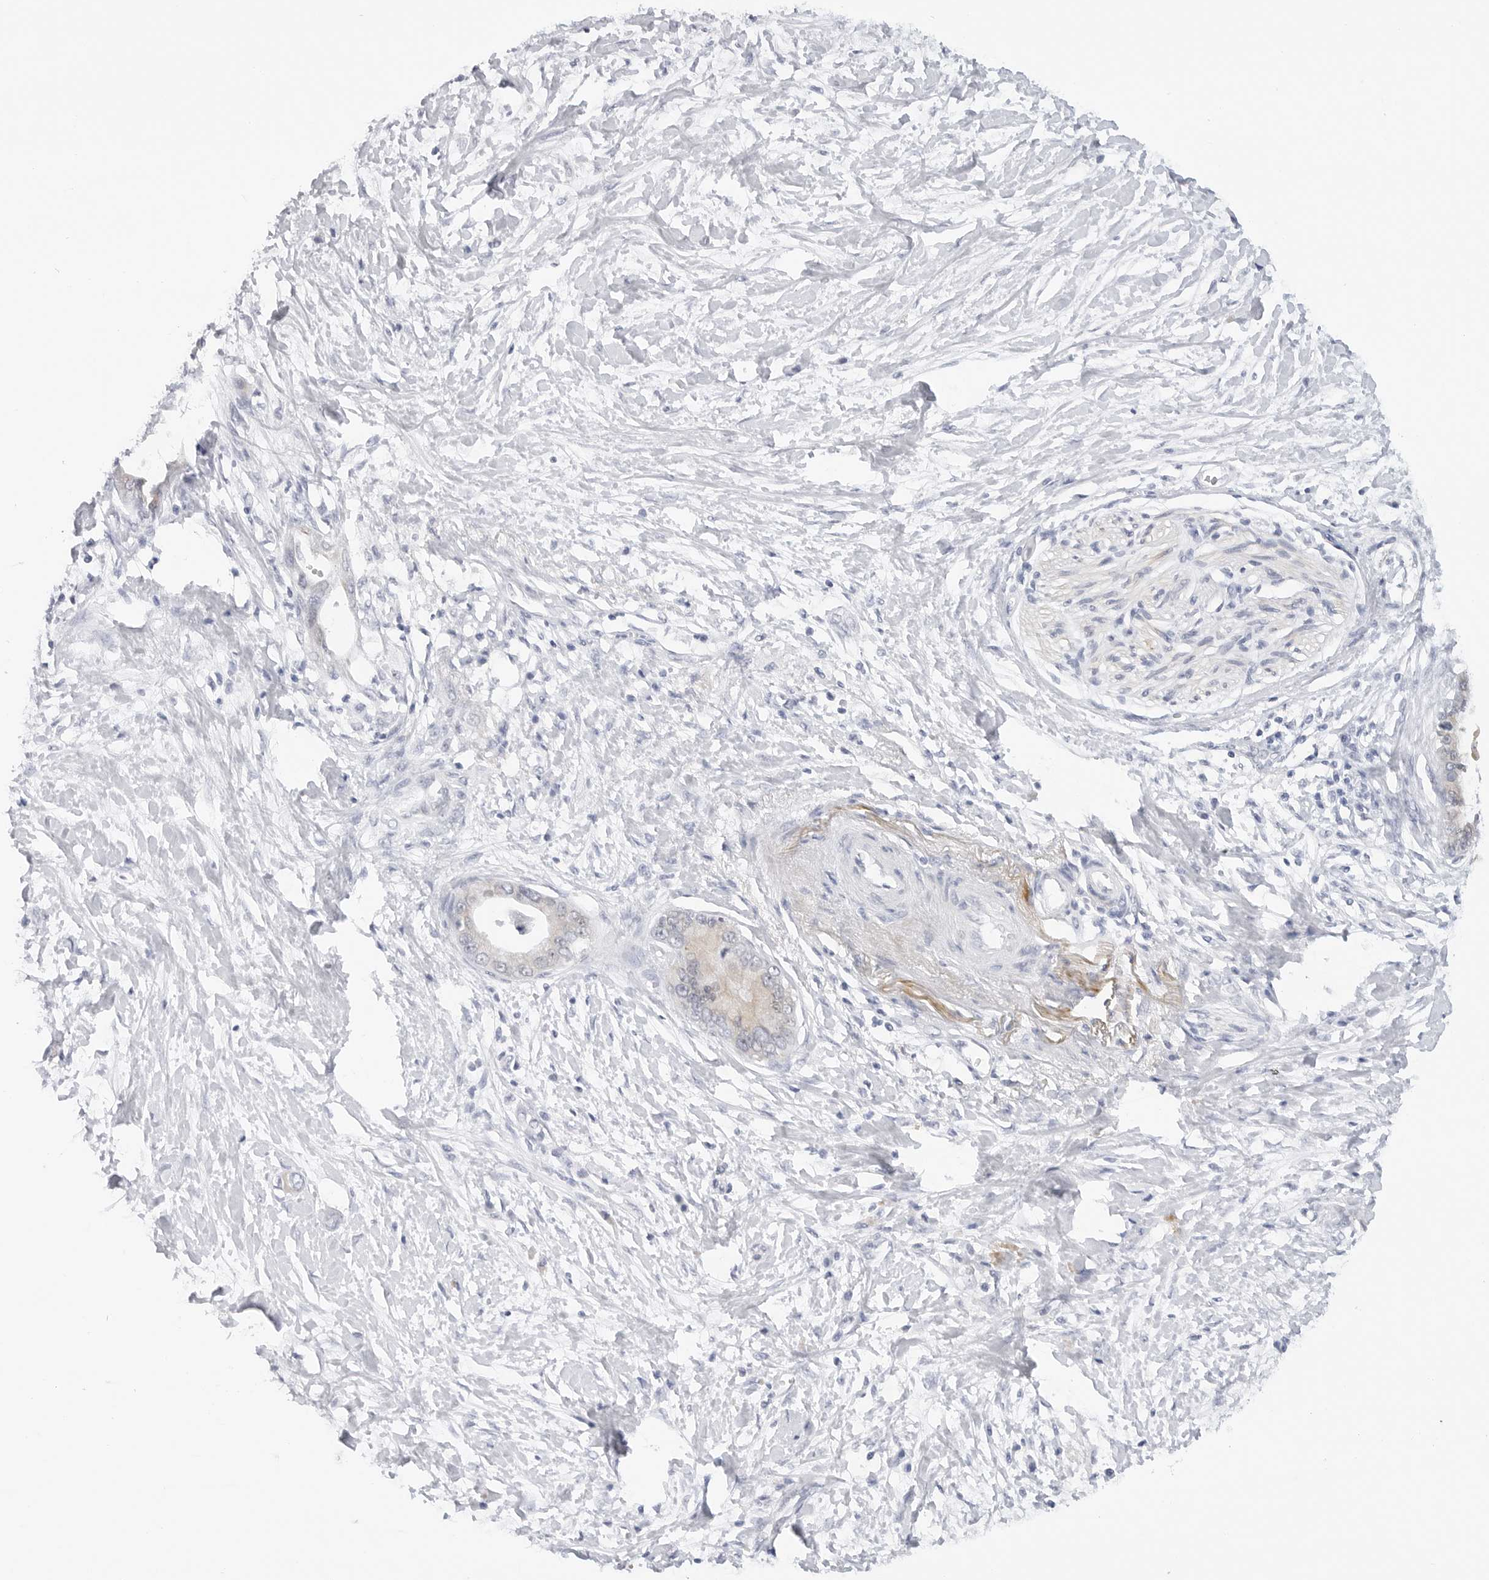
{"staining": {"intensity": "negative", "quantity": "none", "location": "none"}, "tissue": "pancreatic cancer", "cell_type": "Tumor cells", "image_type": "cancer", "snomed": [{"axis": "morphology", "description": "Normal tissue, NOS"}, {"axis": "morphology", "description": "Adenocarcinoma, NOS"}, {"axis": "topography", "description": "Pancreas"}, {"axis": "topography", "description": "Peripheral nerve tissue"}], "caption": "Immunohistochemistry (IHC) micrograph of neoplastic tissue: pancreatic cancer (adenocarcinoma) stained with DAB reveals no significant protein positivity in tumor cells. (Stains: DAB IHC with hematoxylin counter stain, Microscopy: brightfield microscopy at high magnification).", "gene": "MAP2K5", "patient": {"sex": "male", "age": 59}}